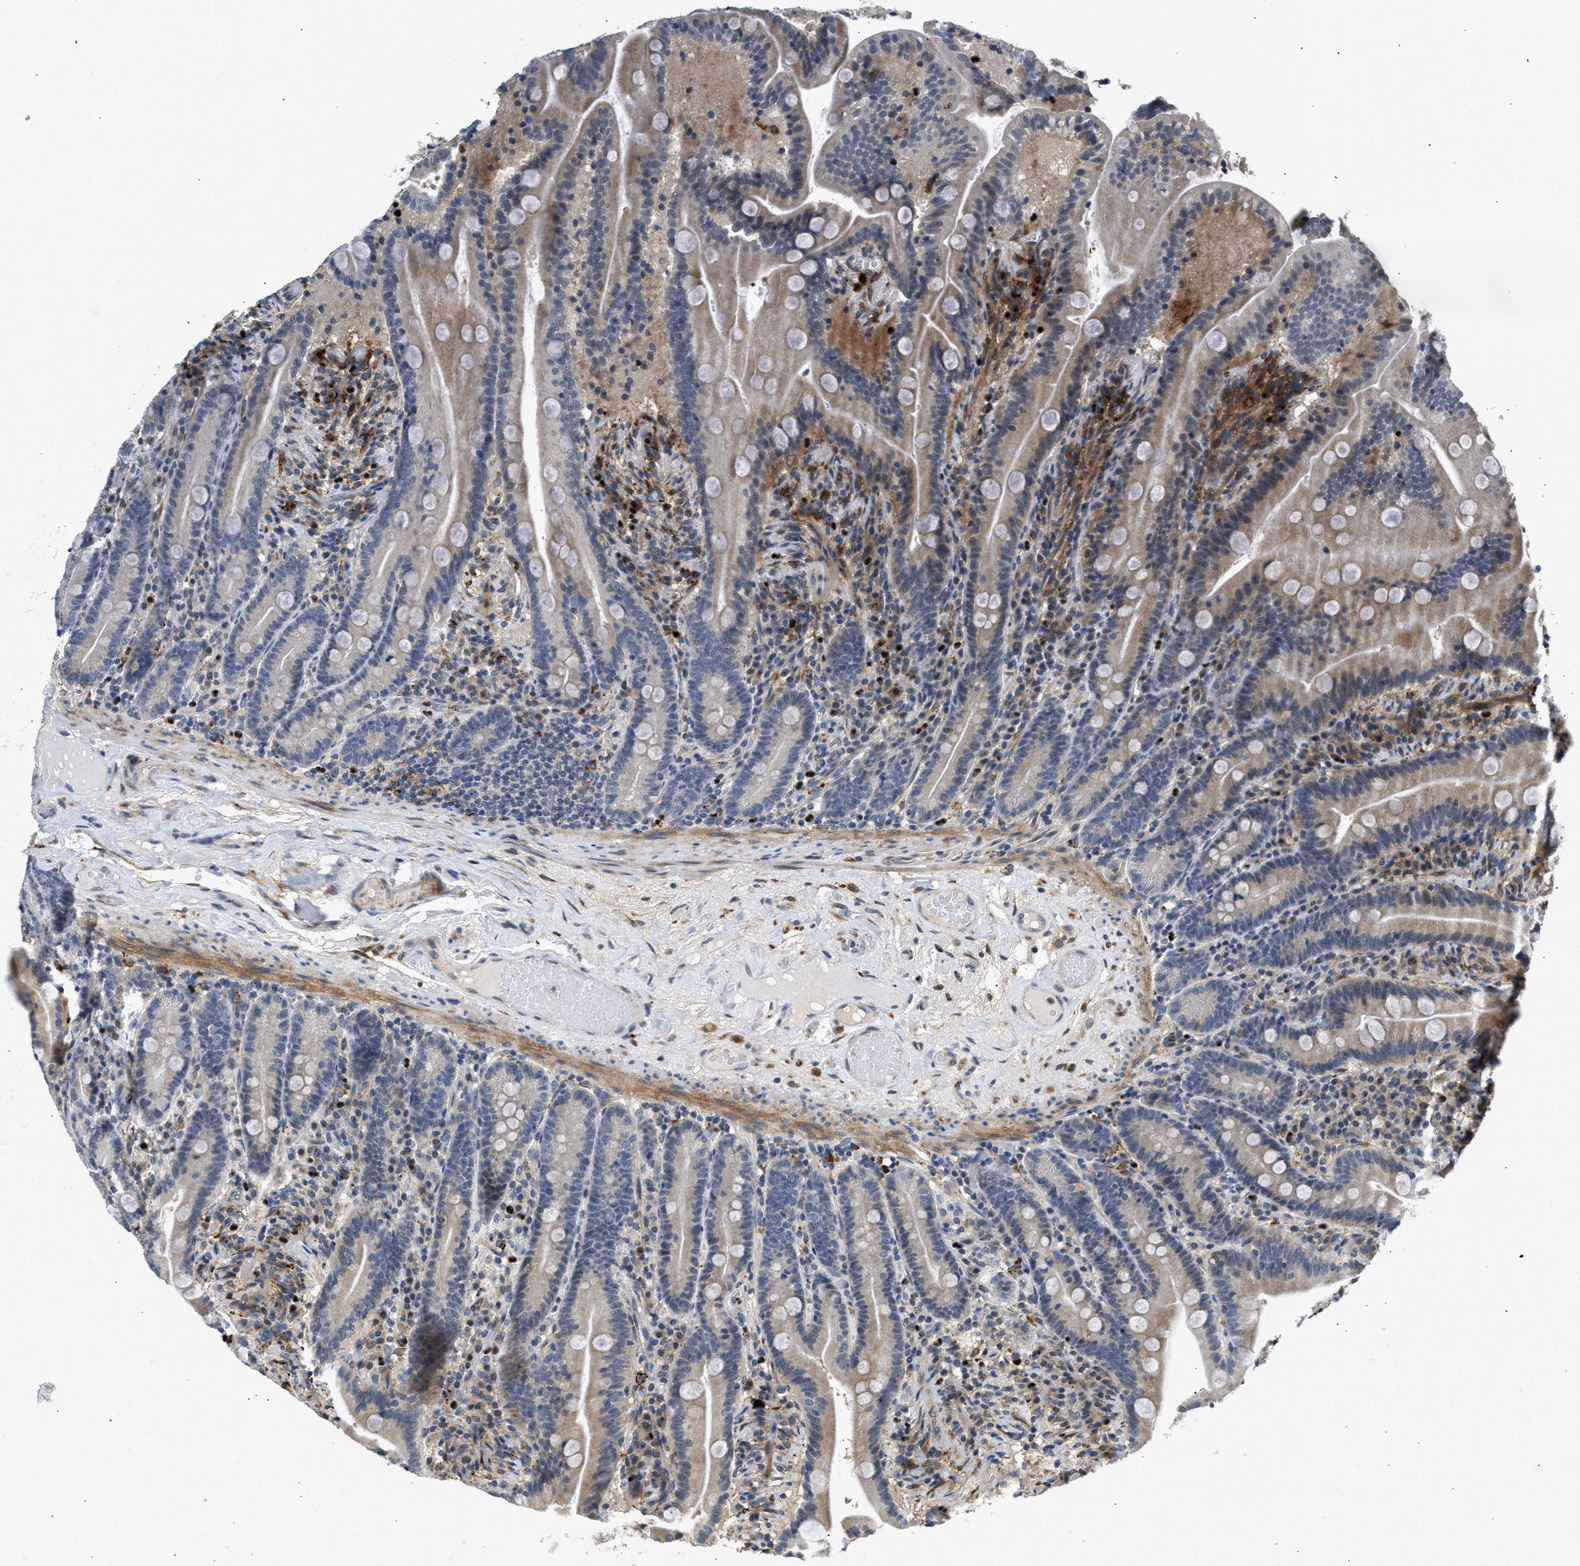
{"staining": {"intensity": "weak", "quantity": "<25%", "location": "cytoplasmic/membranous"}, "tissue": "duodenum", "cell_type": "Glandular cells", "image_type": "normal", "snomed": [{"axis": "morphology", "description": "Normal tissue, NOS"}, {"axis": "topography", "description": "Duodenum"}], "caption": "Immunohistochemical staining of normal duodenum demonstrates no significant staining in glandular cells.", "gene": "PPM1L", "patient": {"sex": "male", "age": 54}}